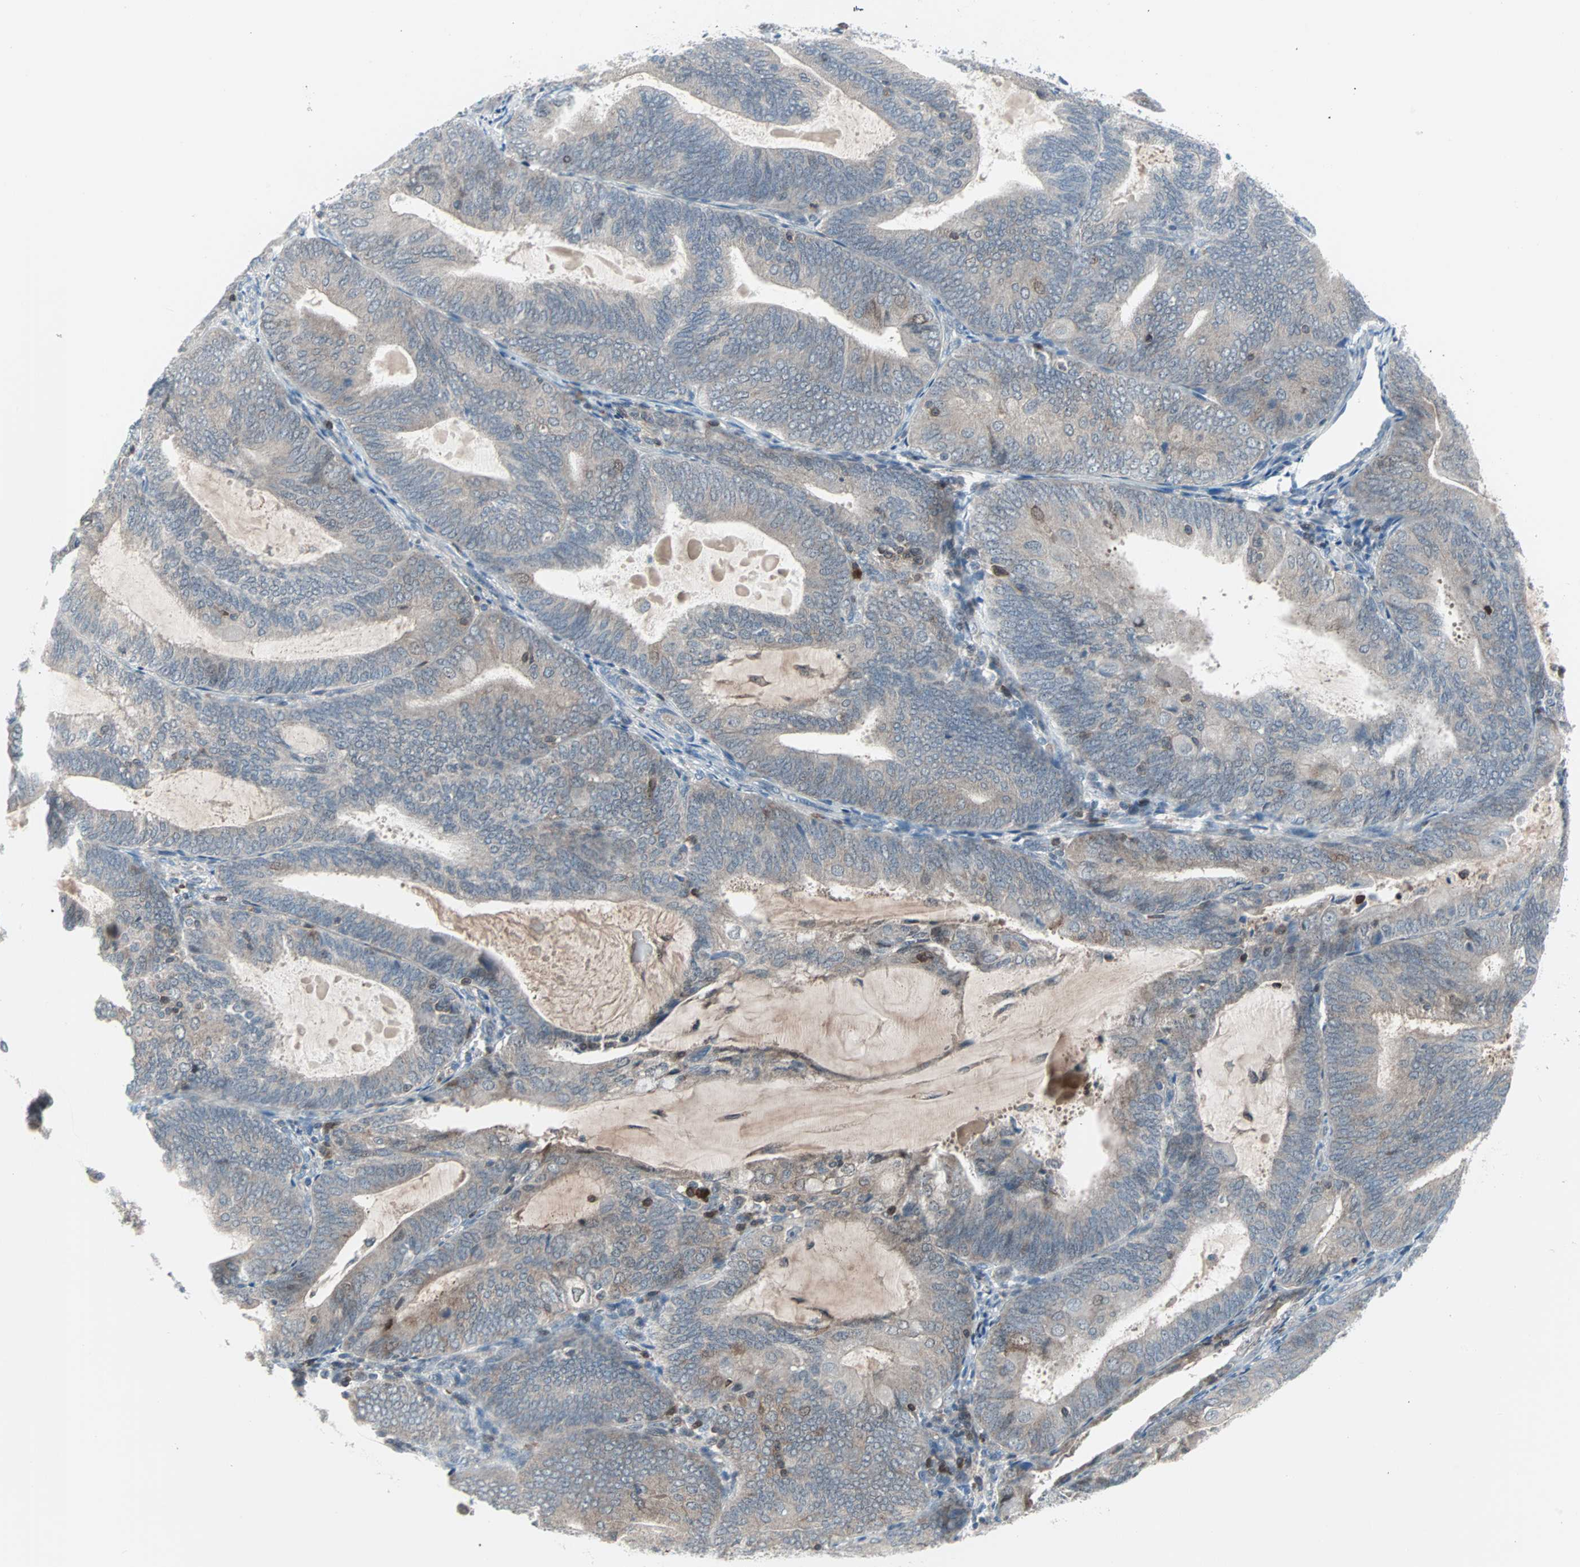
{"staining": {"intensity": "weak", "quantity": "<25%", "location": "cytoplasmic/membranous,nuclear"}, "tissue": "endometrial cancer", "cell_type": "Tumor cells", "image_type": "cancer", "snomed": [{"axis": "morphology", "description": "Adenocarcinoma, NOS"}, {"axis": "topography", "description": "Endometrium"}], "caption": "Tumor cells are negative for protein expression in human endometrial adenocarcinoma. The staining is performed using DAB brown chromogen with nuclei counter-stained in using hematoxylin.", "gene": "CASP3", "patient": {"sex": "female", "age": 81}}